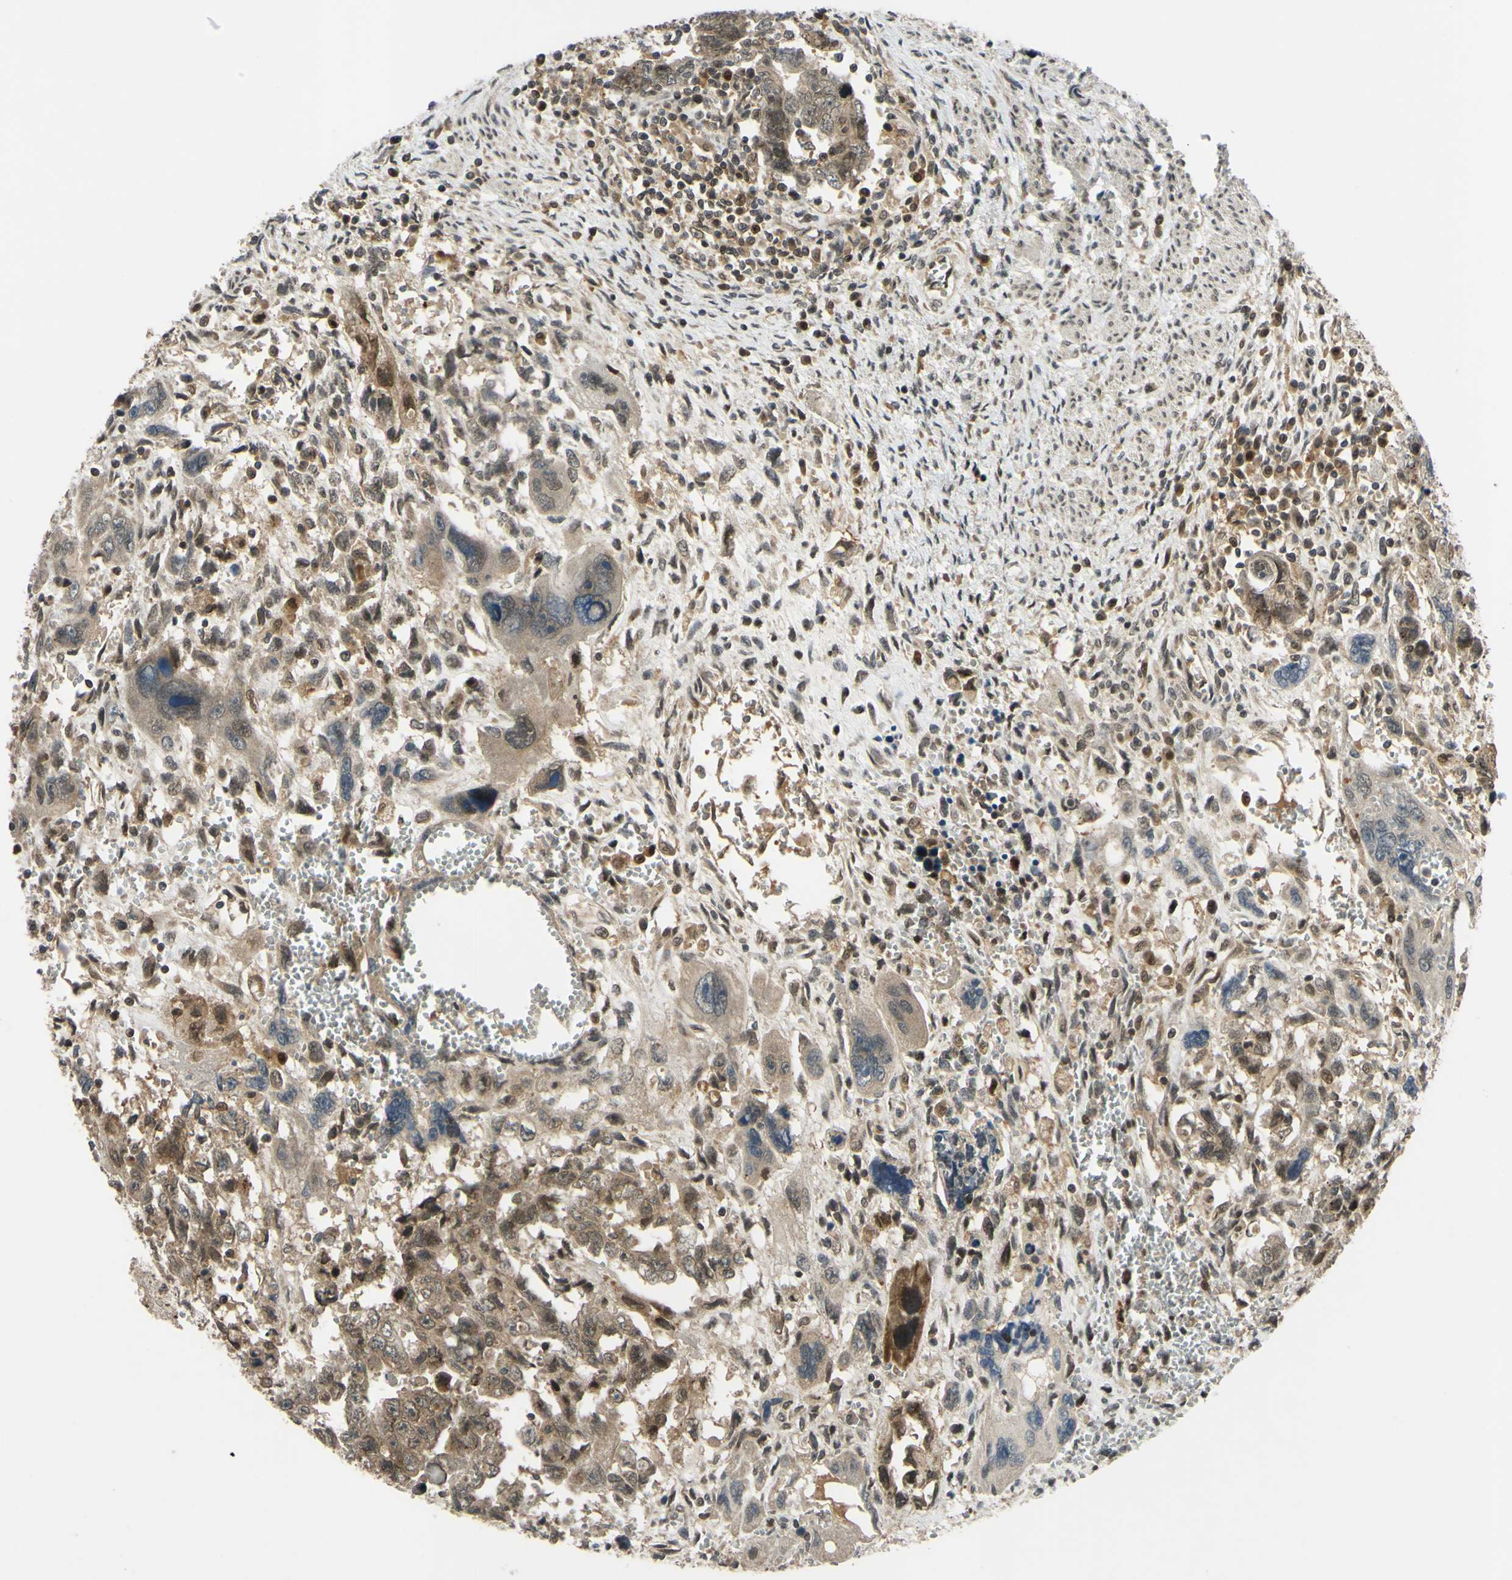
{"staining": {"intensity": "moderate", "quantity": ">75%", "location": "cytoplasmic/membranous"}, "tissue": "testis cancer", "cell_type": "Tumor cells", "image_type": "cancer", "snomed": [{"axis": "morphology", "description": "Carcinoma, Embryonal, NOS"}, {"axis": "topography", "description": "Testis"}], "caption": "Immunohistochemical staining of testis embryonal carcinoma exhibits moderate cytoplasmic/membranous protein expression in approximately >75% of tumor cells. (brown staining indicates protein expression, while blue staining denotes nuclei).", "gene": "ABCC8", "patient": {"sex": "male", "age": 28}}